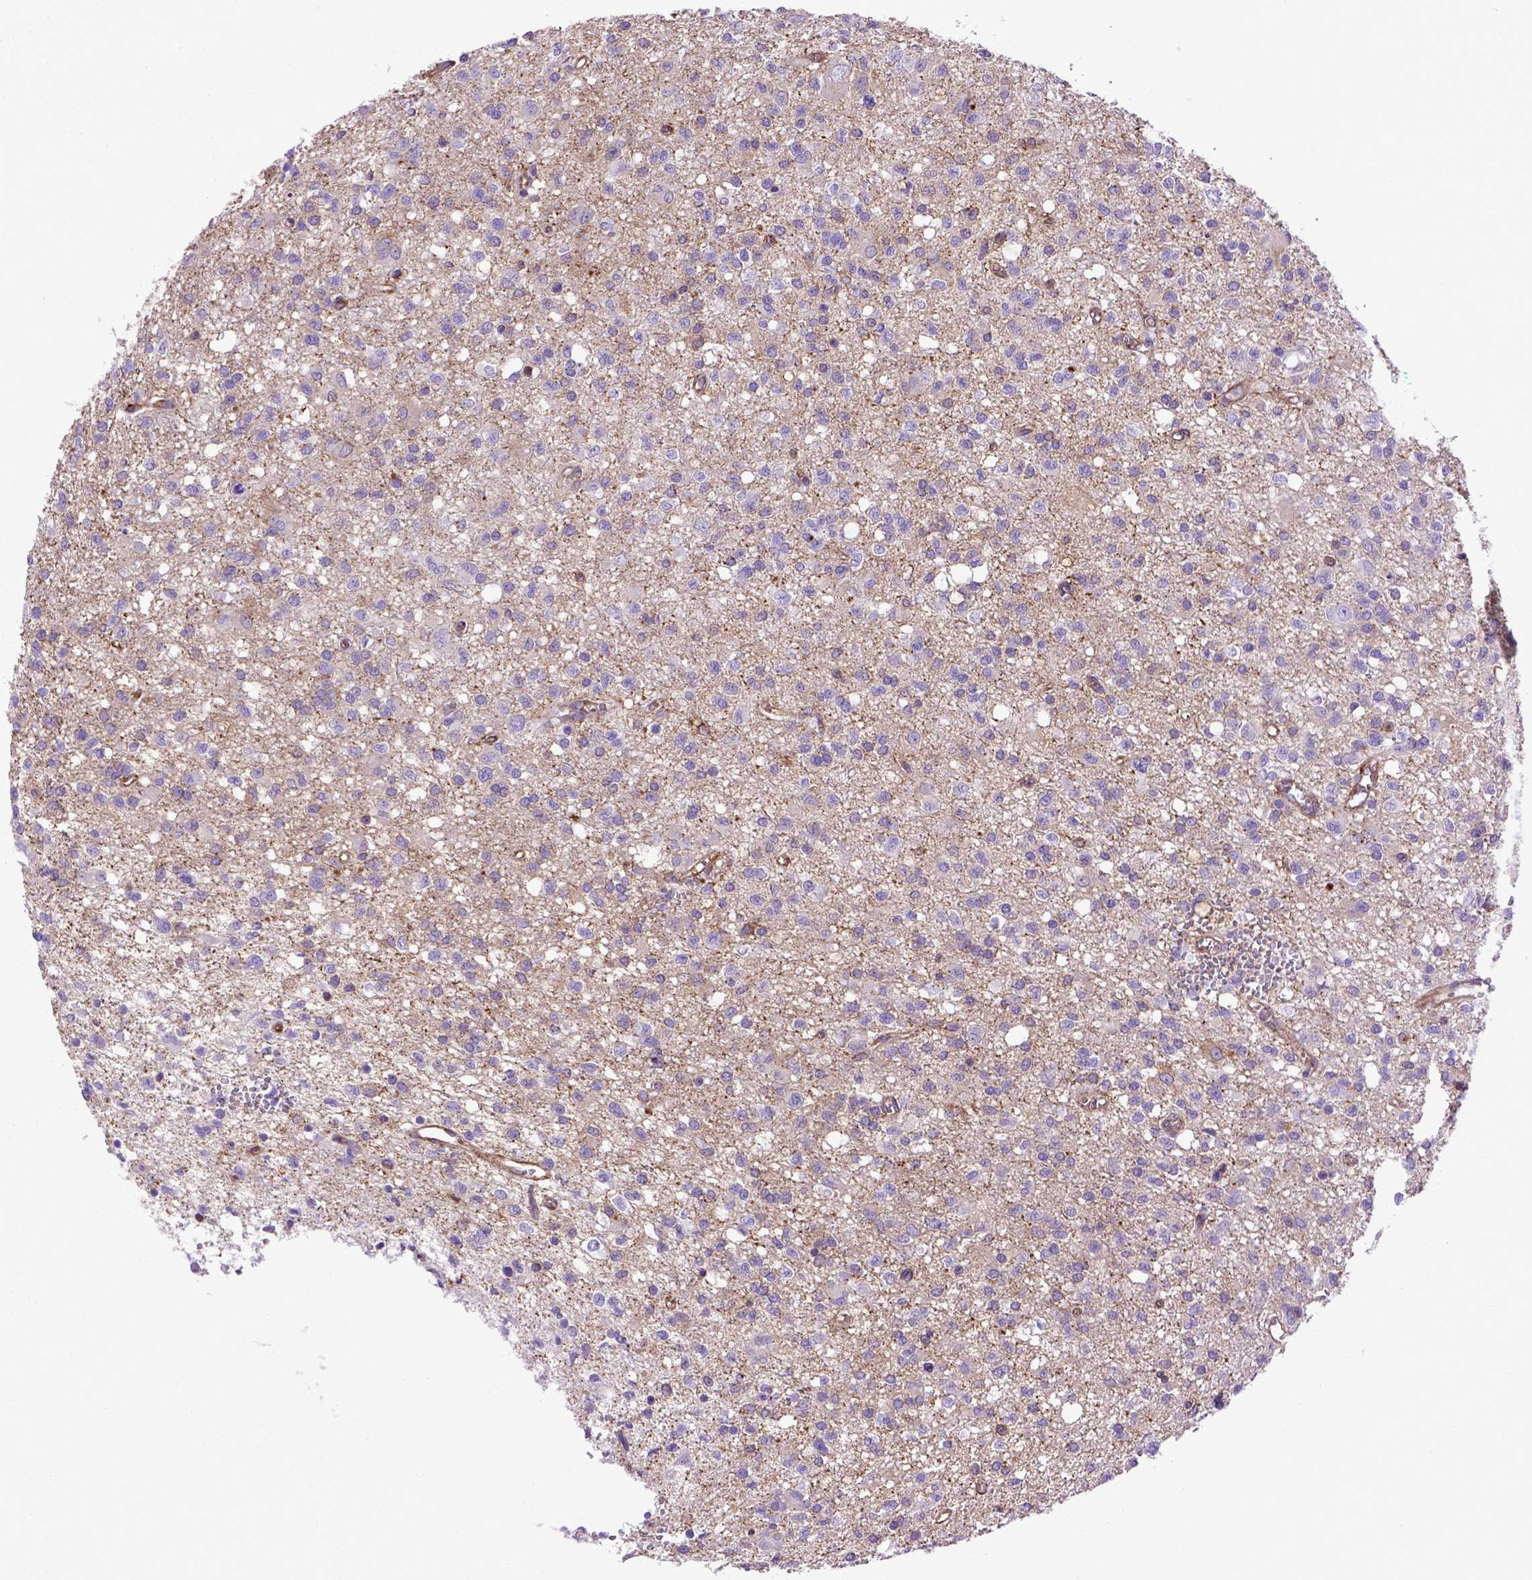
{"staining": {"intensity": "negative", "quantity": "none", "location": "none"}, "tissue": "glioma", "cell_type": "Tumor cells", "image_type": "cancer", "snomed": [{"axis": "morphology", "description": "Glioma, malignant, Low grade"}, {"axis": "topography", "description": "Brain"}], "caption": "A micrograph of malignant glioma (low-grade) stained for a protein demonstrates no brown staining in tumor cells.", "gene": "MVP", "patient": {"sex": "male", "age": 64}}